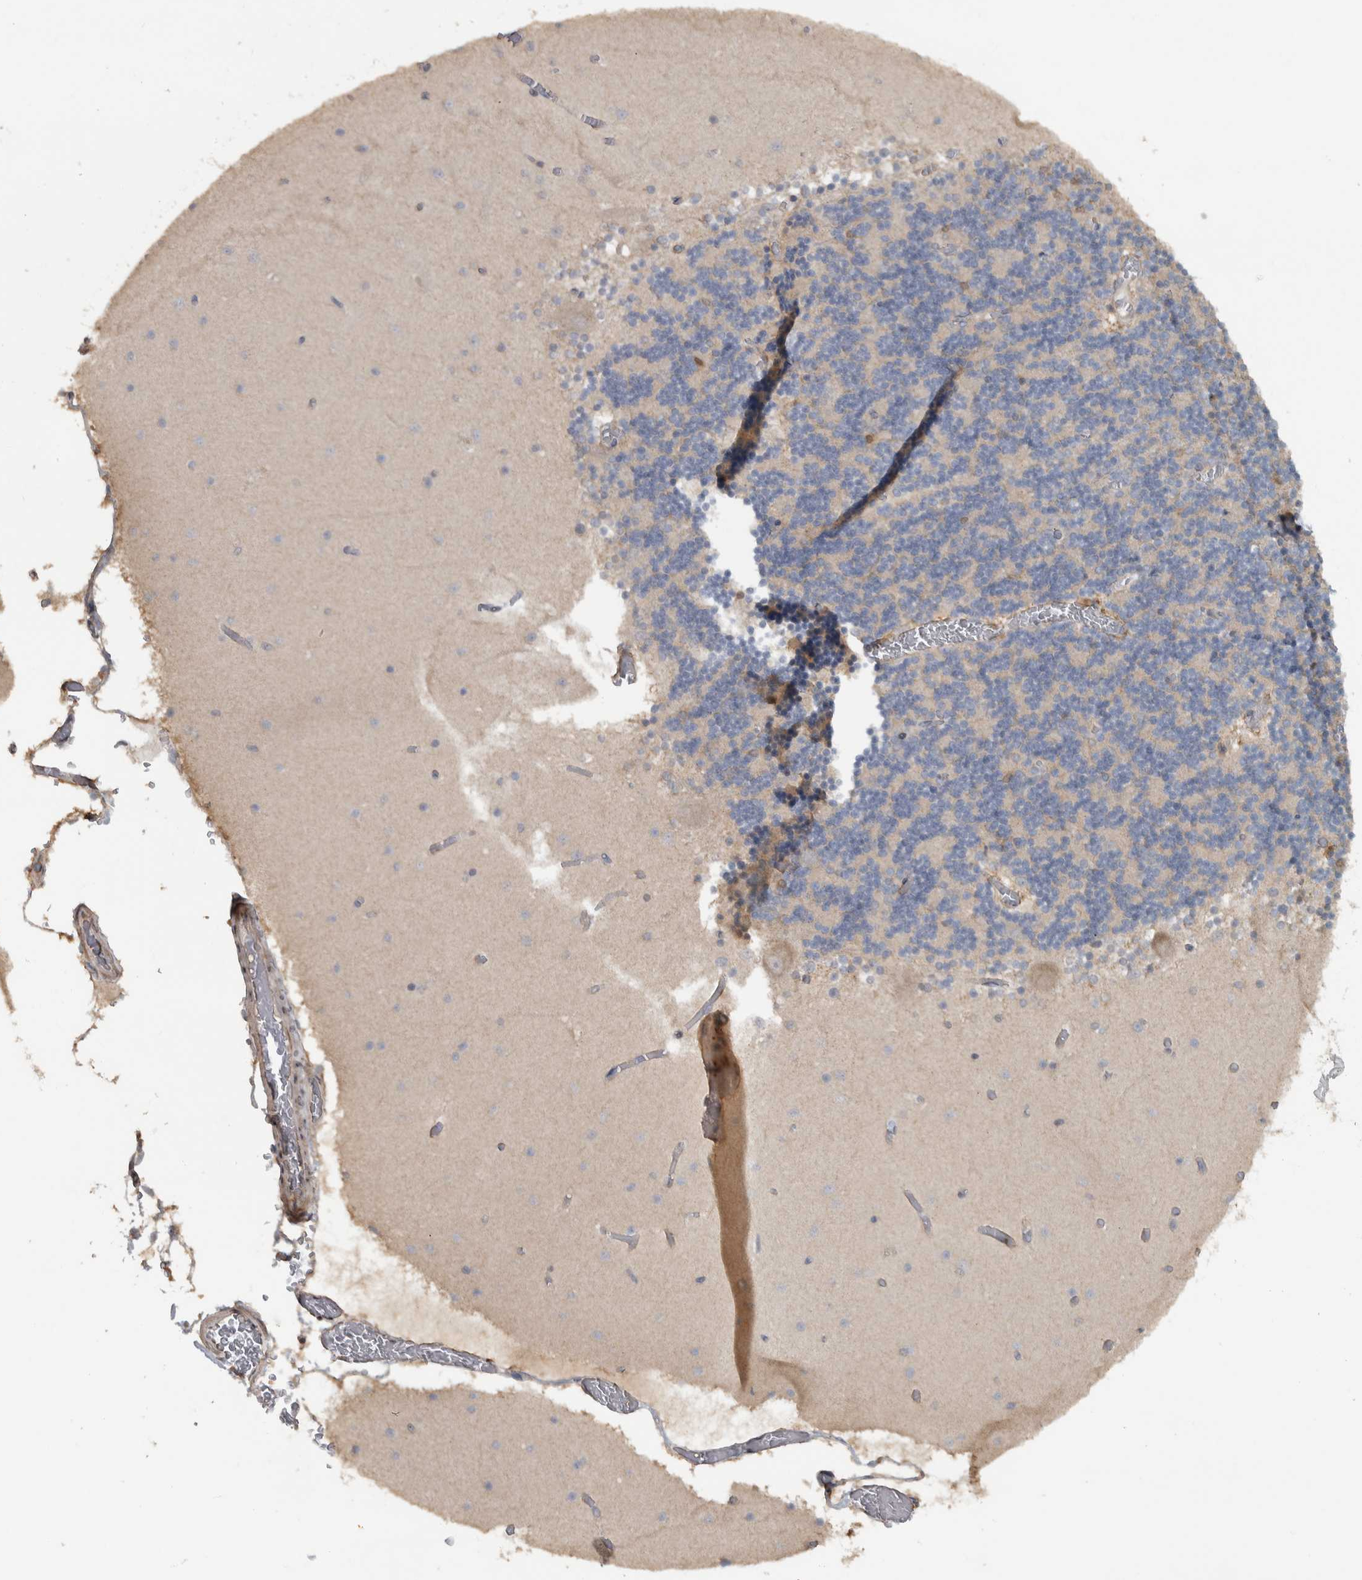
{"staining": {"intensity": "negative", "quantity": "none", "location": "none"}, "tissue": "cerebellum", "cell_type": "Cells in granular layer", "image_type": "normal", "snomed": [{"axis": "morphology", "description": "Normal tissue, NOS"}, {"axis": "topography", "description": "Cerebellum"}], "caption": "The image reveals no significant expression in cells in granular layer of cerebellum.", "gene": "ERAL1", "patient": {"sex": "female", "age": 28}}